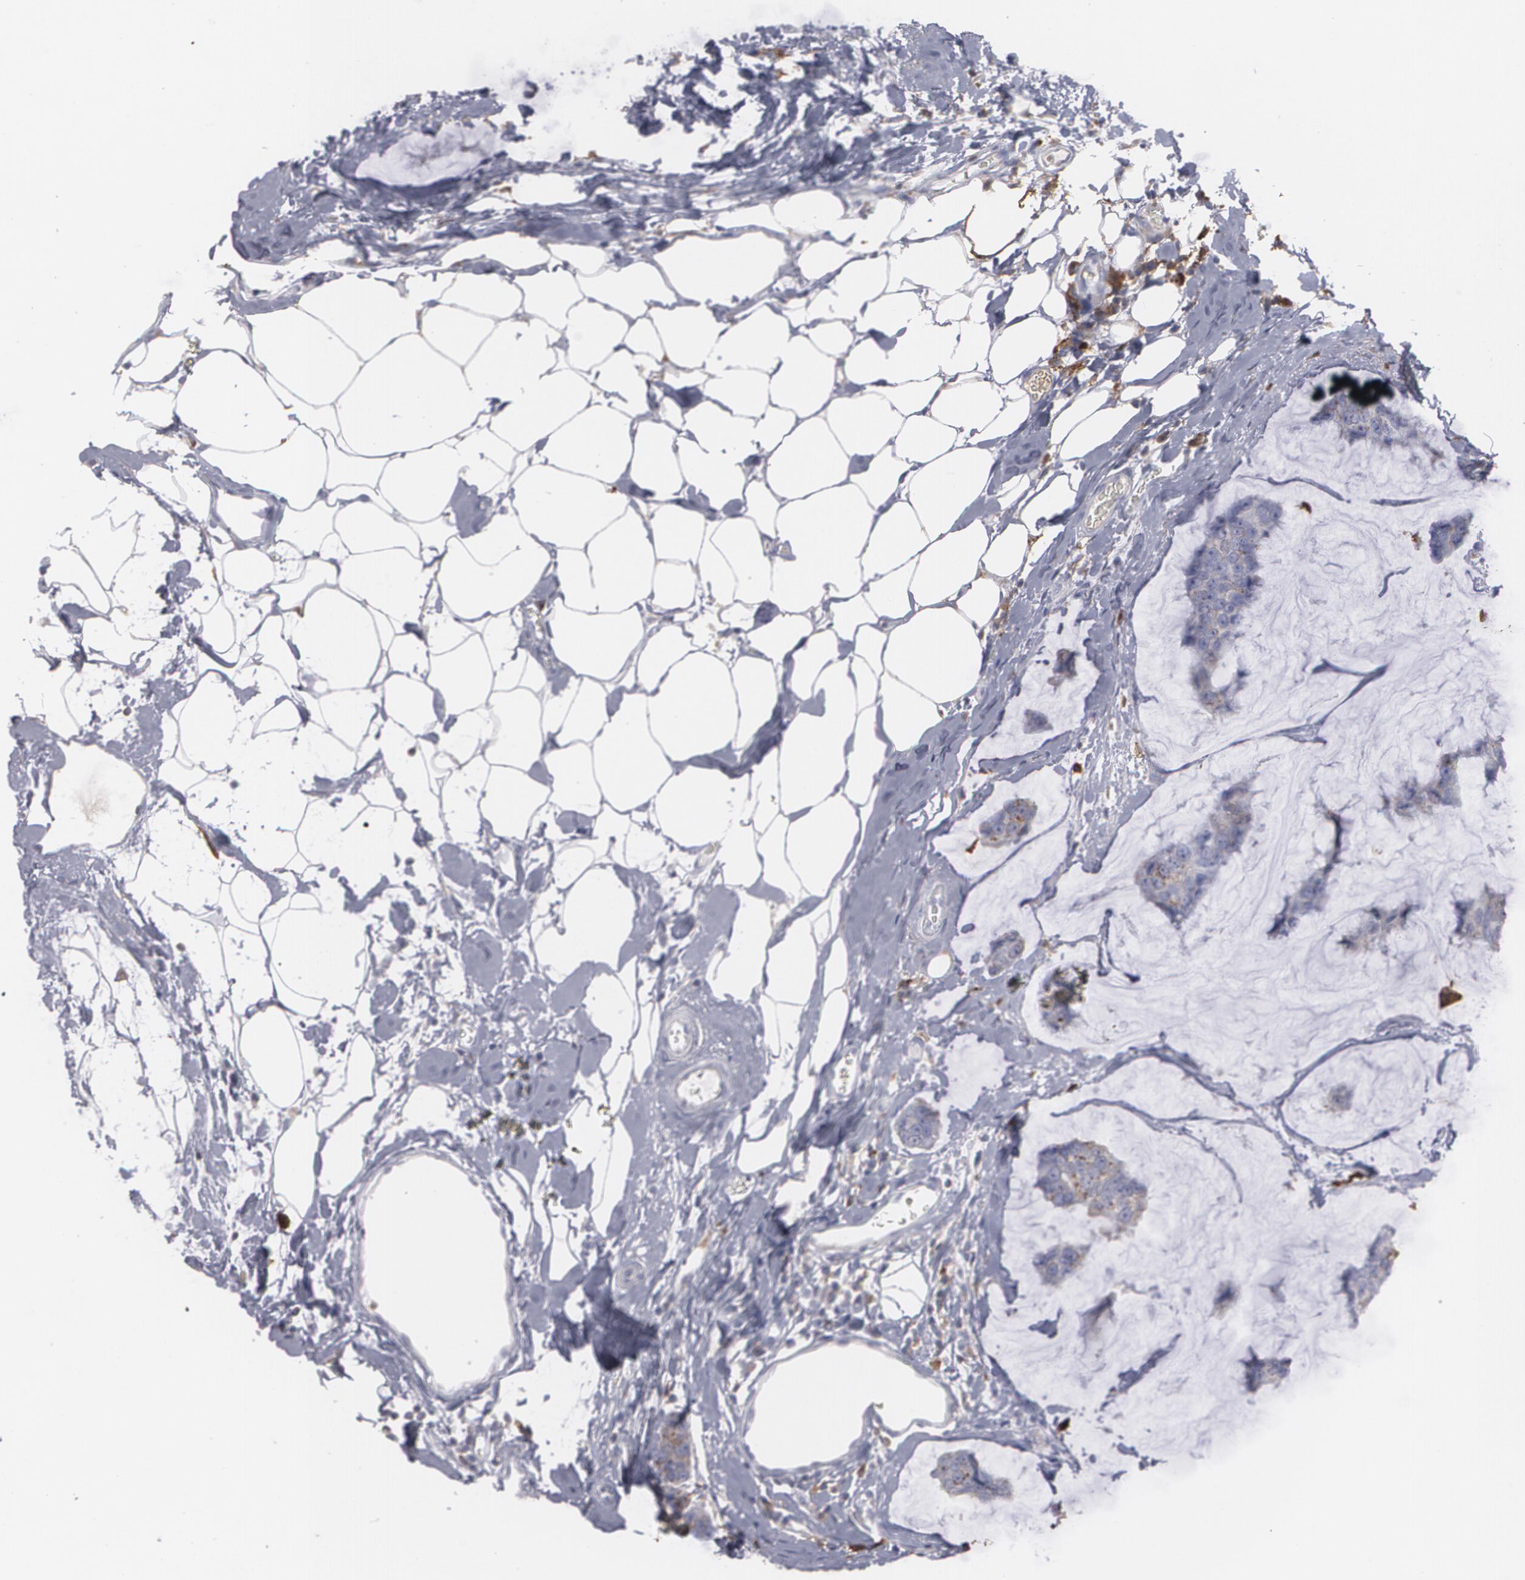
{"staining": {"intensity": "weak", "quantity": "<25%", "location": "cytoplasmic/membranous"}, "tissue": "breast cancer", "cell_type": "Tumor cells", "image_type": "cancer", "snomed": [{"axis": "morphology", "description": "Normal tissue, NOS"}, {"axis": "morphology", "description": "Duct carcinoma"}, {"axis": "topography", "description": "Breast"}], "caption": "High power microscopy histopathology image of an immunohistochemistry (IHC) histopathology image of breast cancer (infiltrating ductal carcinoma), revealing no significant positivity in tumor cells. (DAB (3,3'-diaminobenzidine) immunohistochemistry visualized using brightfield microscopy, high magnification).", "gene": "ODC1", "patient": {"sex": "female", "age": 50}}